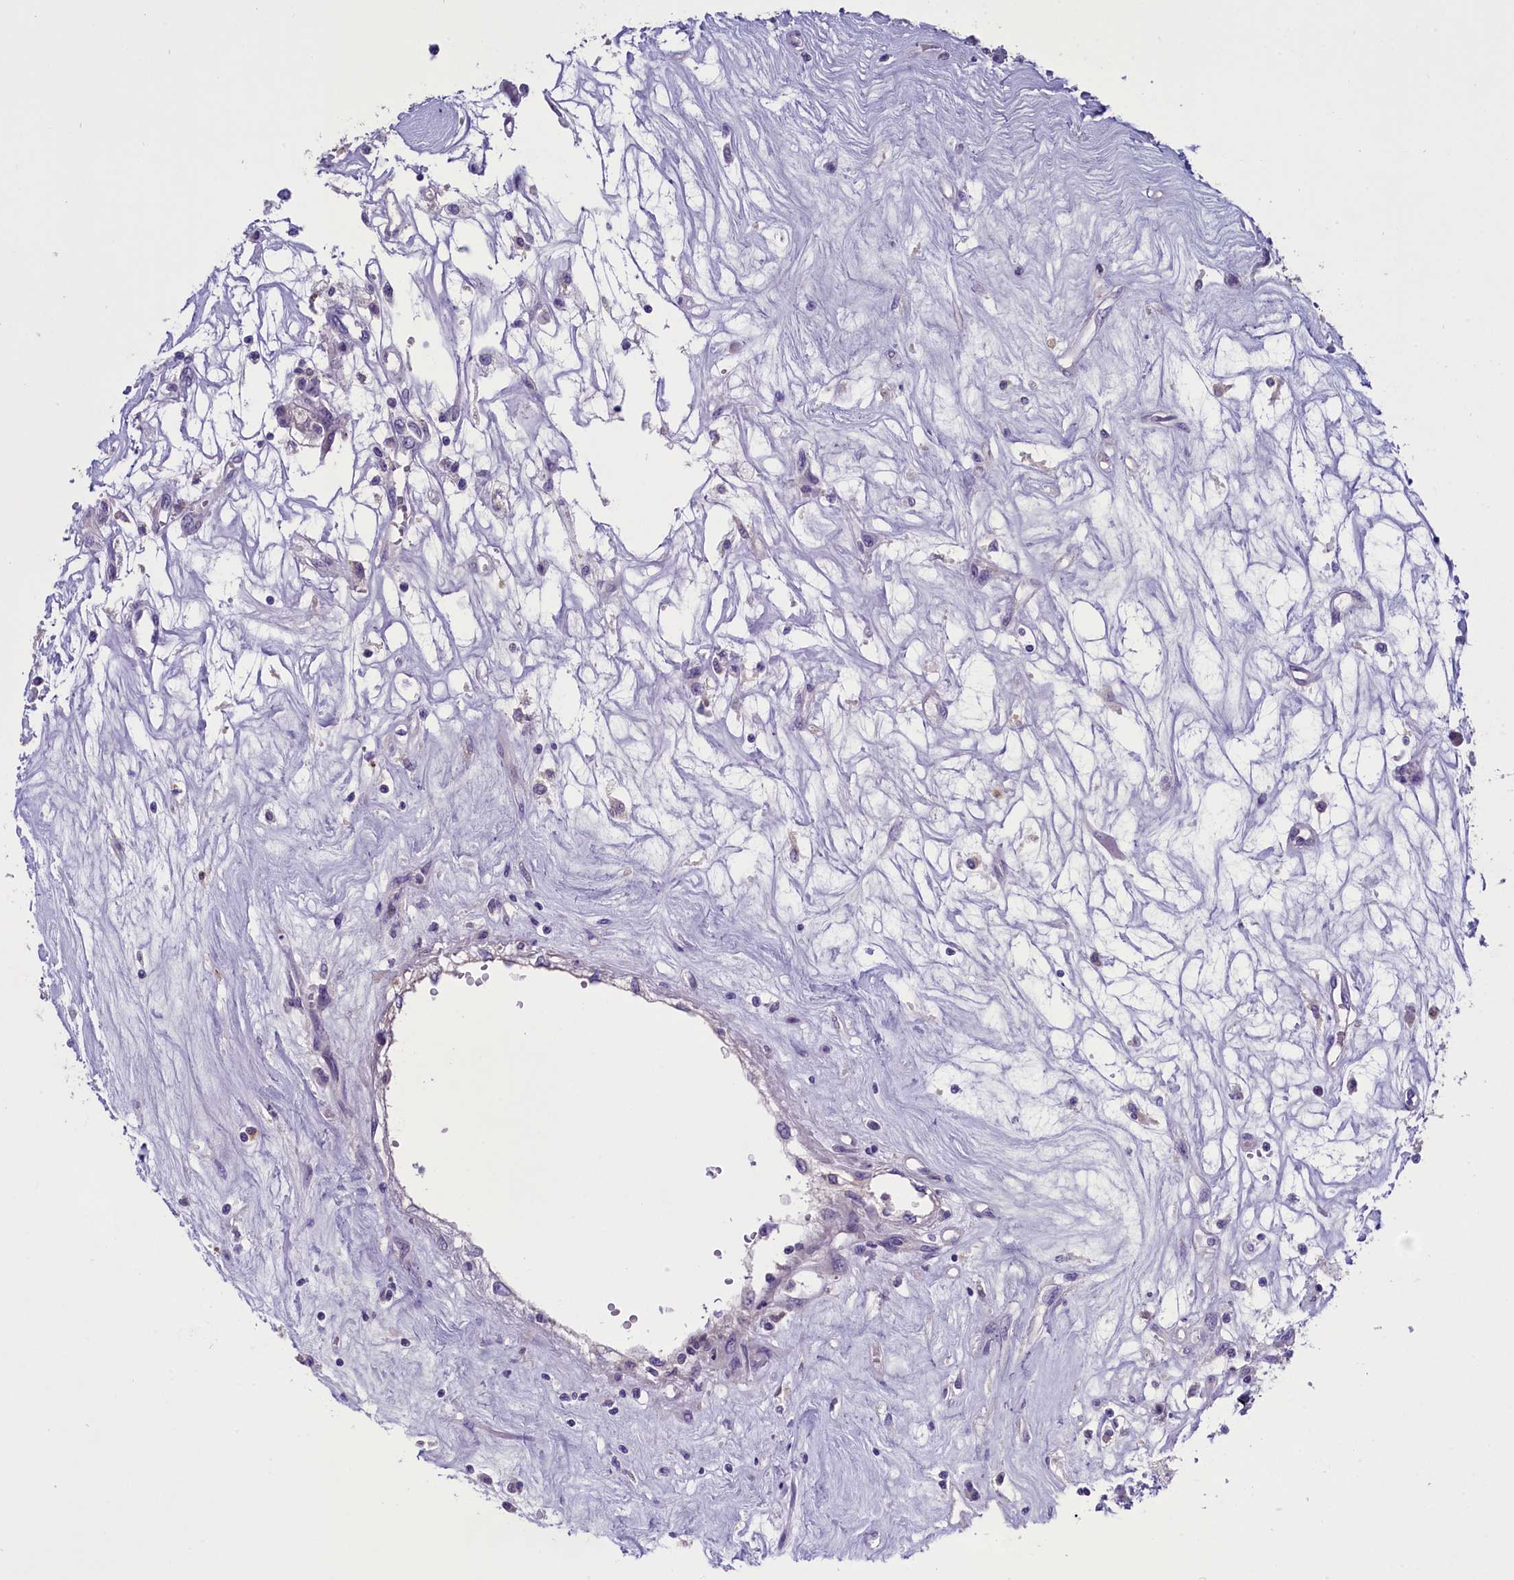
{"staining": {"intensity": "negative", "quantity": "none", "location": "none"}, "tissue": "renal cancer", "cell_type": "Tumor cells", "image_type": "cancer", "snomed": [{"axis": "morphology", "description": "Adenocarcinoma, NOS"}, {"axis": "topography", "description": "Kidney"}], "caption": "Human adenocarcinoma (renal) stained for a protein using IHC exhibits no positivity in tumor cells.", "gene": "ENPP6", "patient": {"sex": "female", "age": 59}}